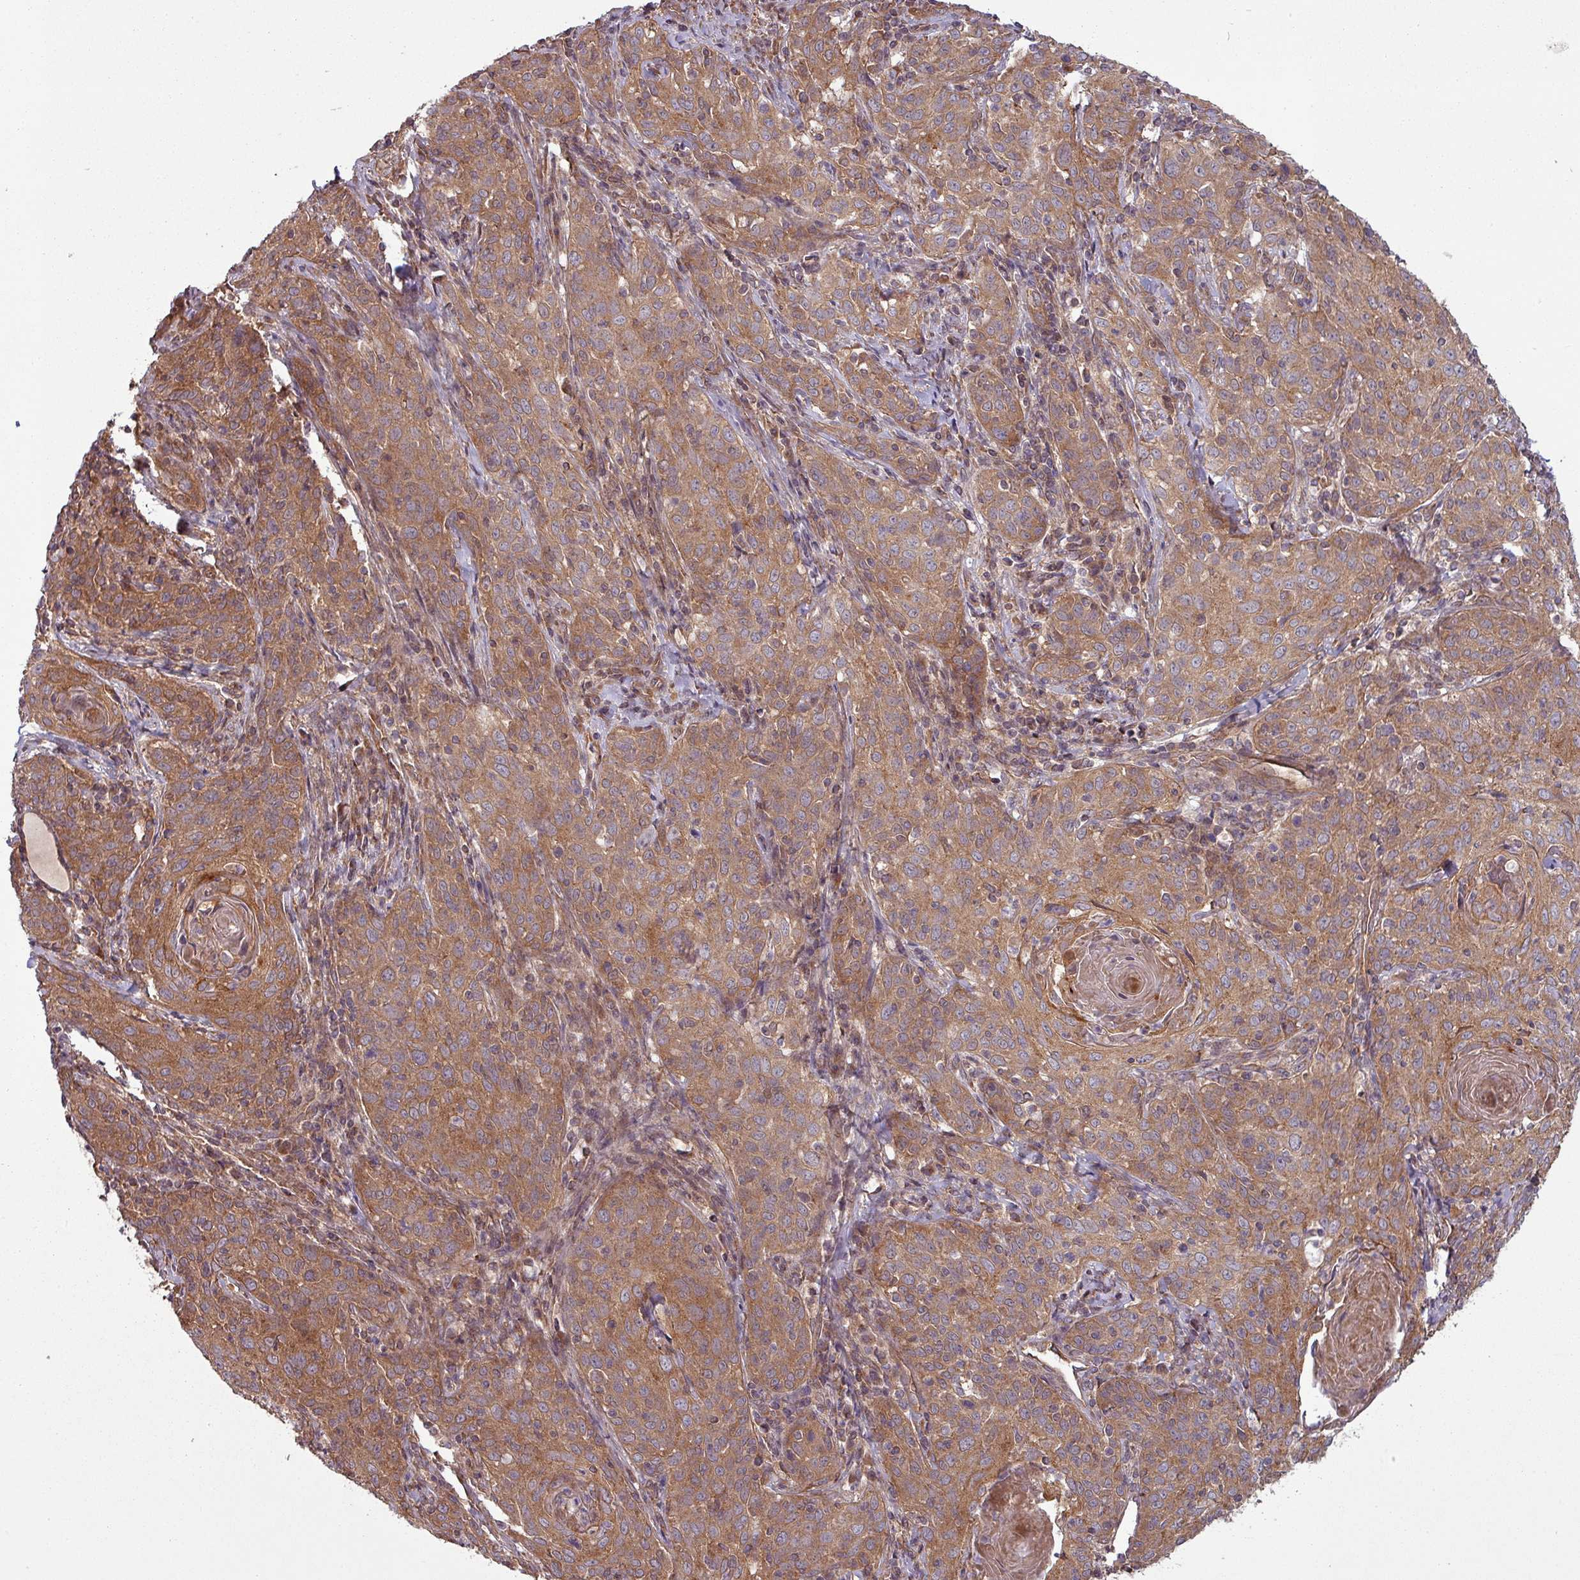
{"staining": {"intensity": "moderate", "quantity": ">75%", "location": "cytoplasmic/membranous"}, "tissue": "cervical cancer", "cell_type": "Tumor cells", "image_type": "cancer", "snomed": [{"axis": "morphology", "description": "Squamous cell carcinoma, NOS"}, {"axis": "topography", "description": "Cervix"}], "caption": "A brown stain shows moderate cytoplasmic/membranous staining of a protein in human cervical cancer (squamous cell carcinoma) tumor cells. The staining is performed using DAB brown chromogen to label protein expression. The nuclei are counter-stained blue using hematoxylin.", "gene": "SNRNP25", "patient": {"sex": "female", "age": 57}}